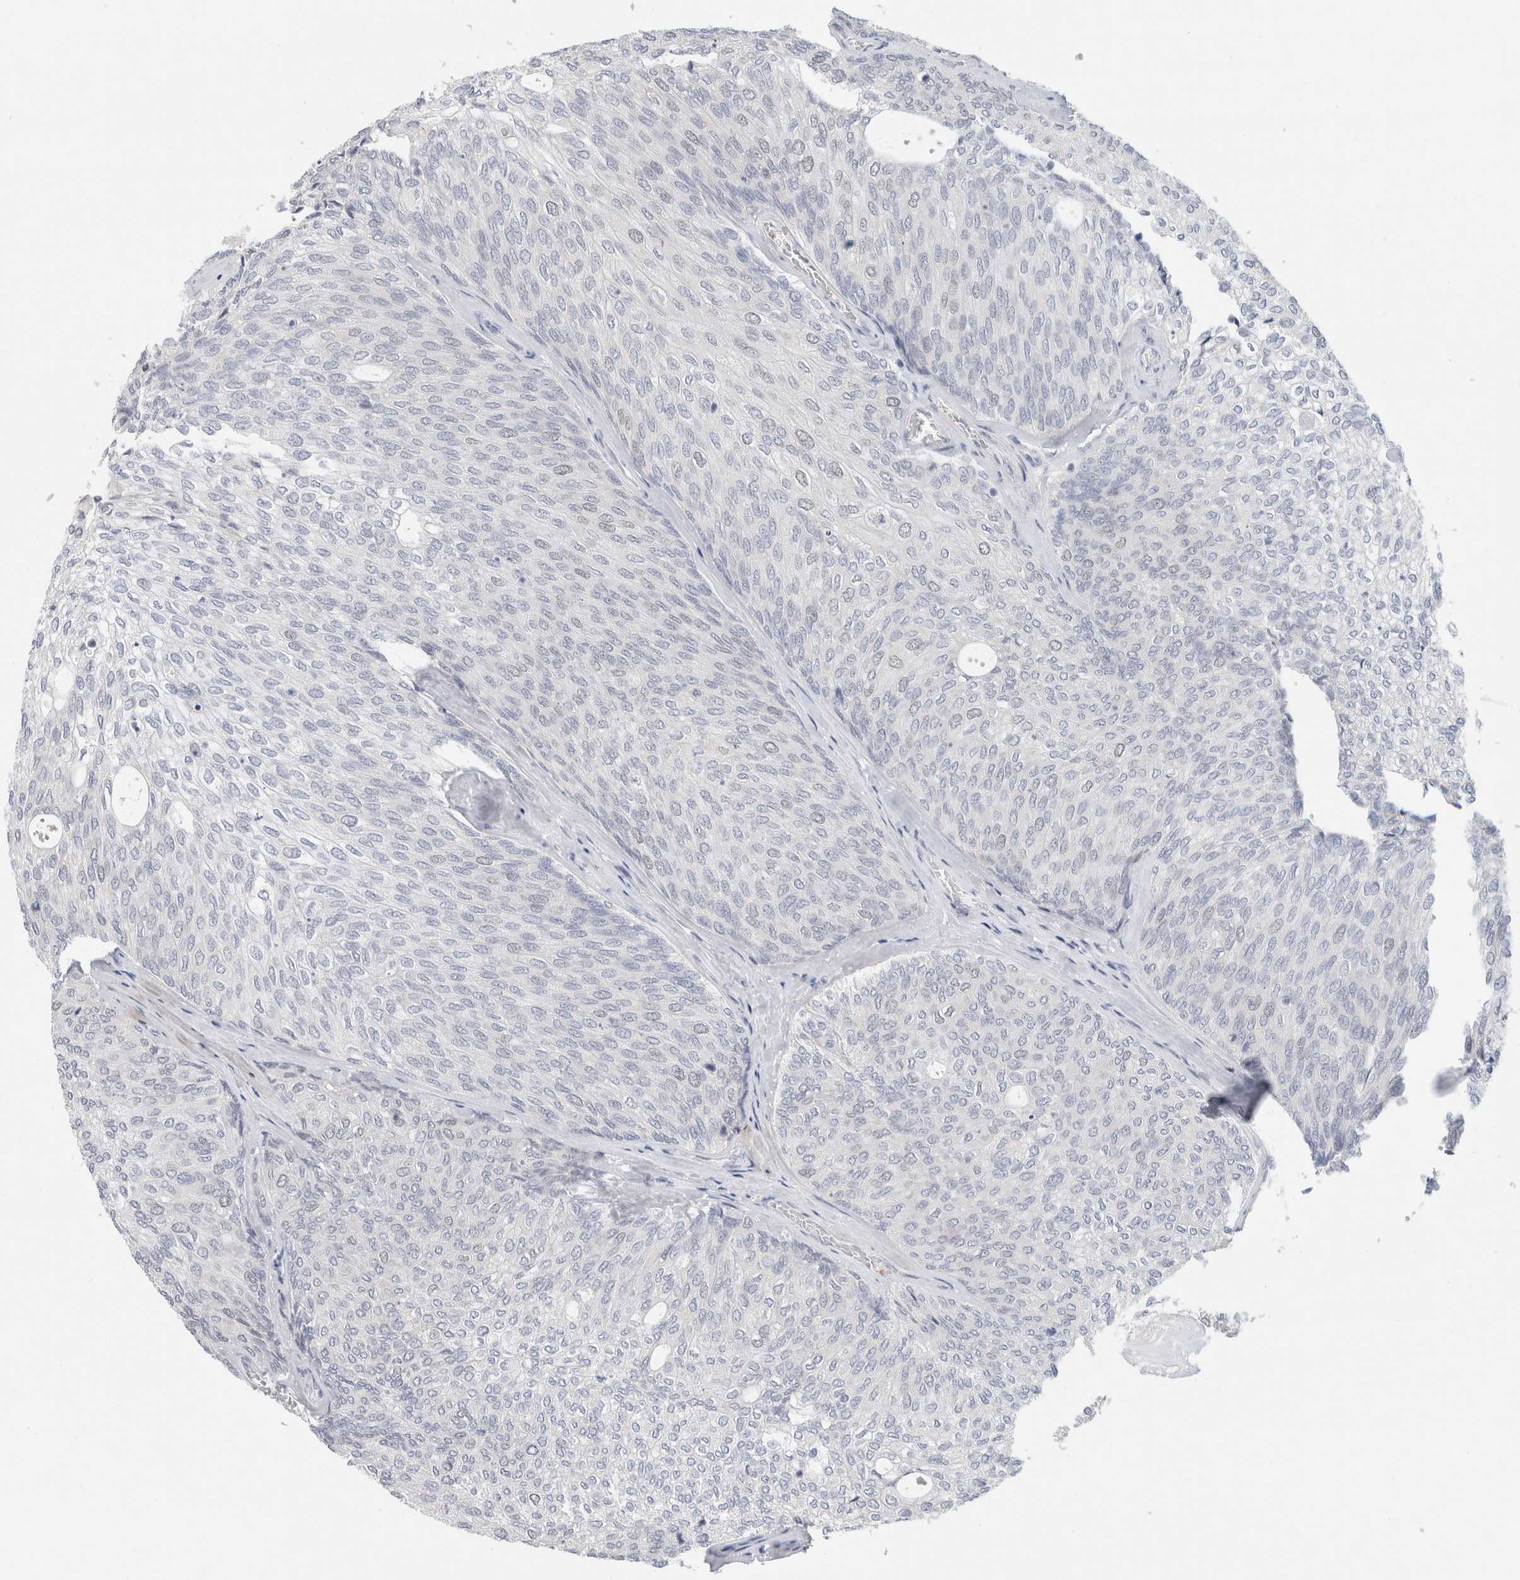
{"staining": {"intensity": "moderate", "quantity": "<25%", "location": "nuclear"}, "tissue": "urothelial cancer", "cell_type": "Tumor cells", "image_type": "cancer", "snomed": [{"axis": "morphology", "description": "Urothelial carcinoma, Low grade"}, {"axis": "topography", "description": "Urinary bladder"}], "caption": "Moderate nuclear positivity for a protein is seen in about <25% of tumor cells of low-grade urothelial carcinoma using IHC.", "gene": "KNL1", "patient": {"sex": "female", "age": 79}}